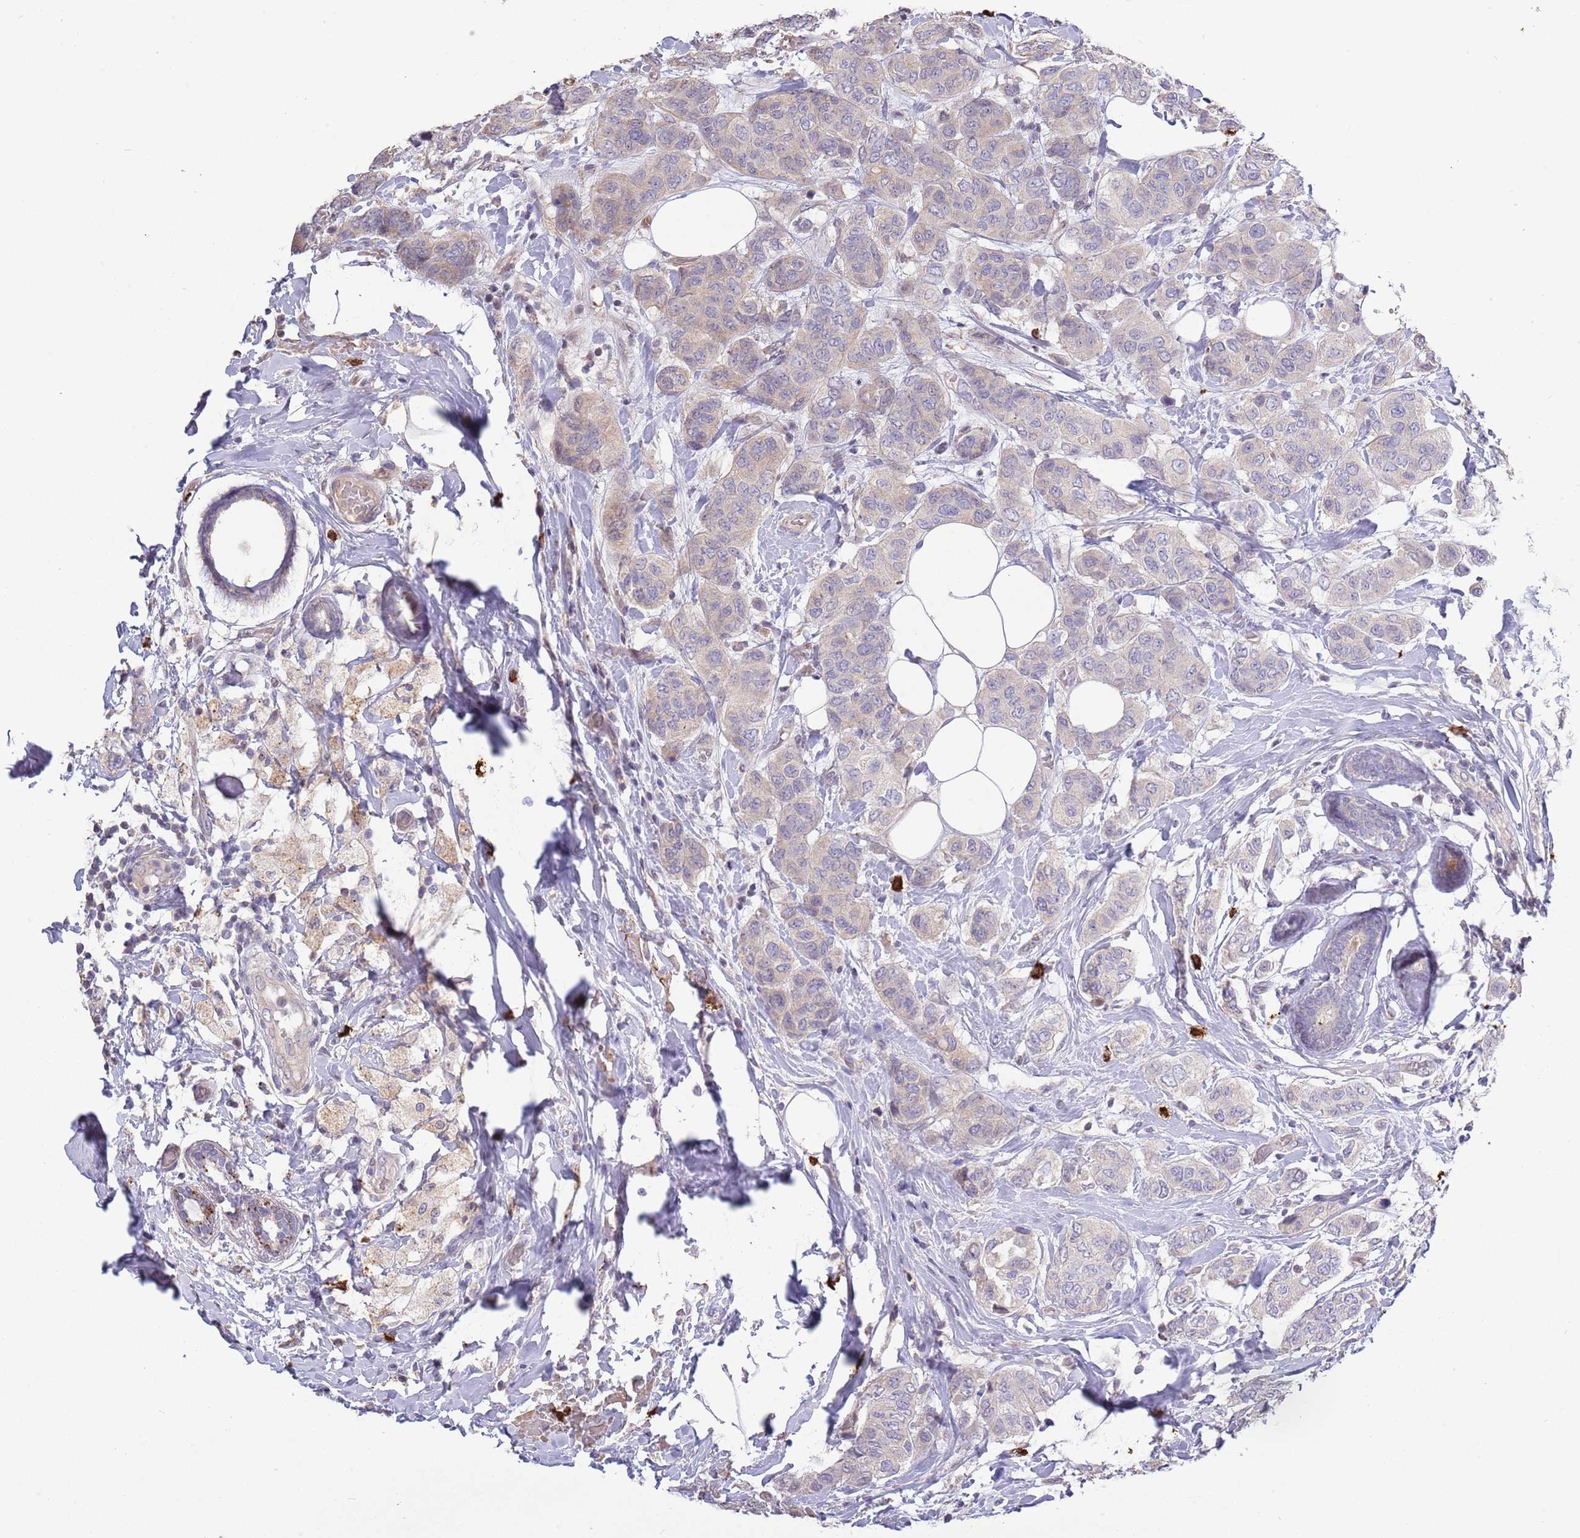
{"staining": {"intensity": "weak", "quantity": ">75%", "location": "cytoplasmic/membranous"}, "tissue": "breast cancer", "cell_type": "Tumor cells", "image_type": "cancer", "snomed": [{"axis": "morphology", "description": "Lobular carcinoma"}, {"axis": "topography", "description": "Breast"}], "caption": "A brown stain shows weak cytoplasmic/membranous positivity of a protein in human breast lobular carcinoma tumor cells.", "gene": "P2RY13", "patient": {"sex": "female", "age": 51}}